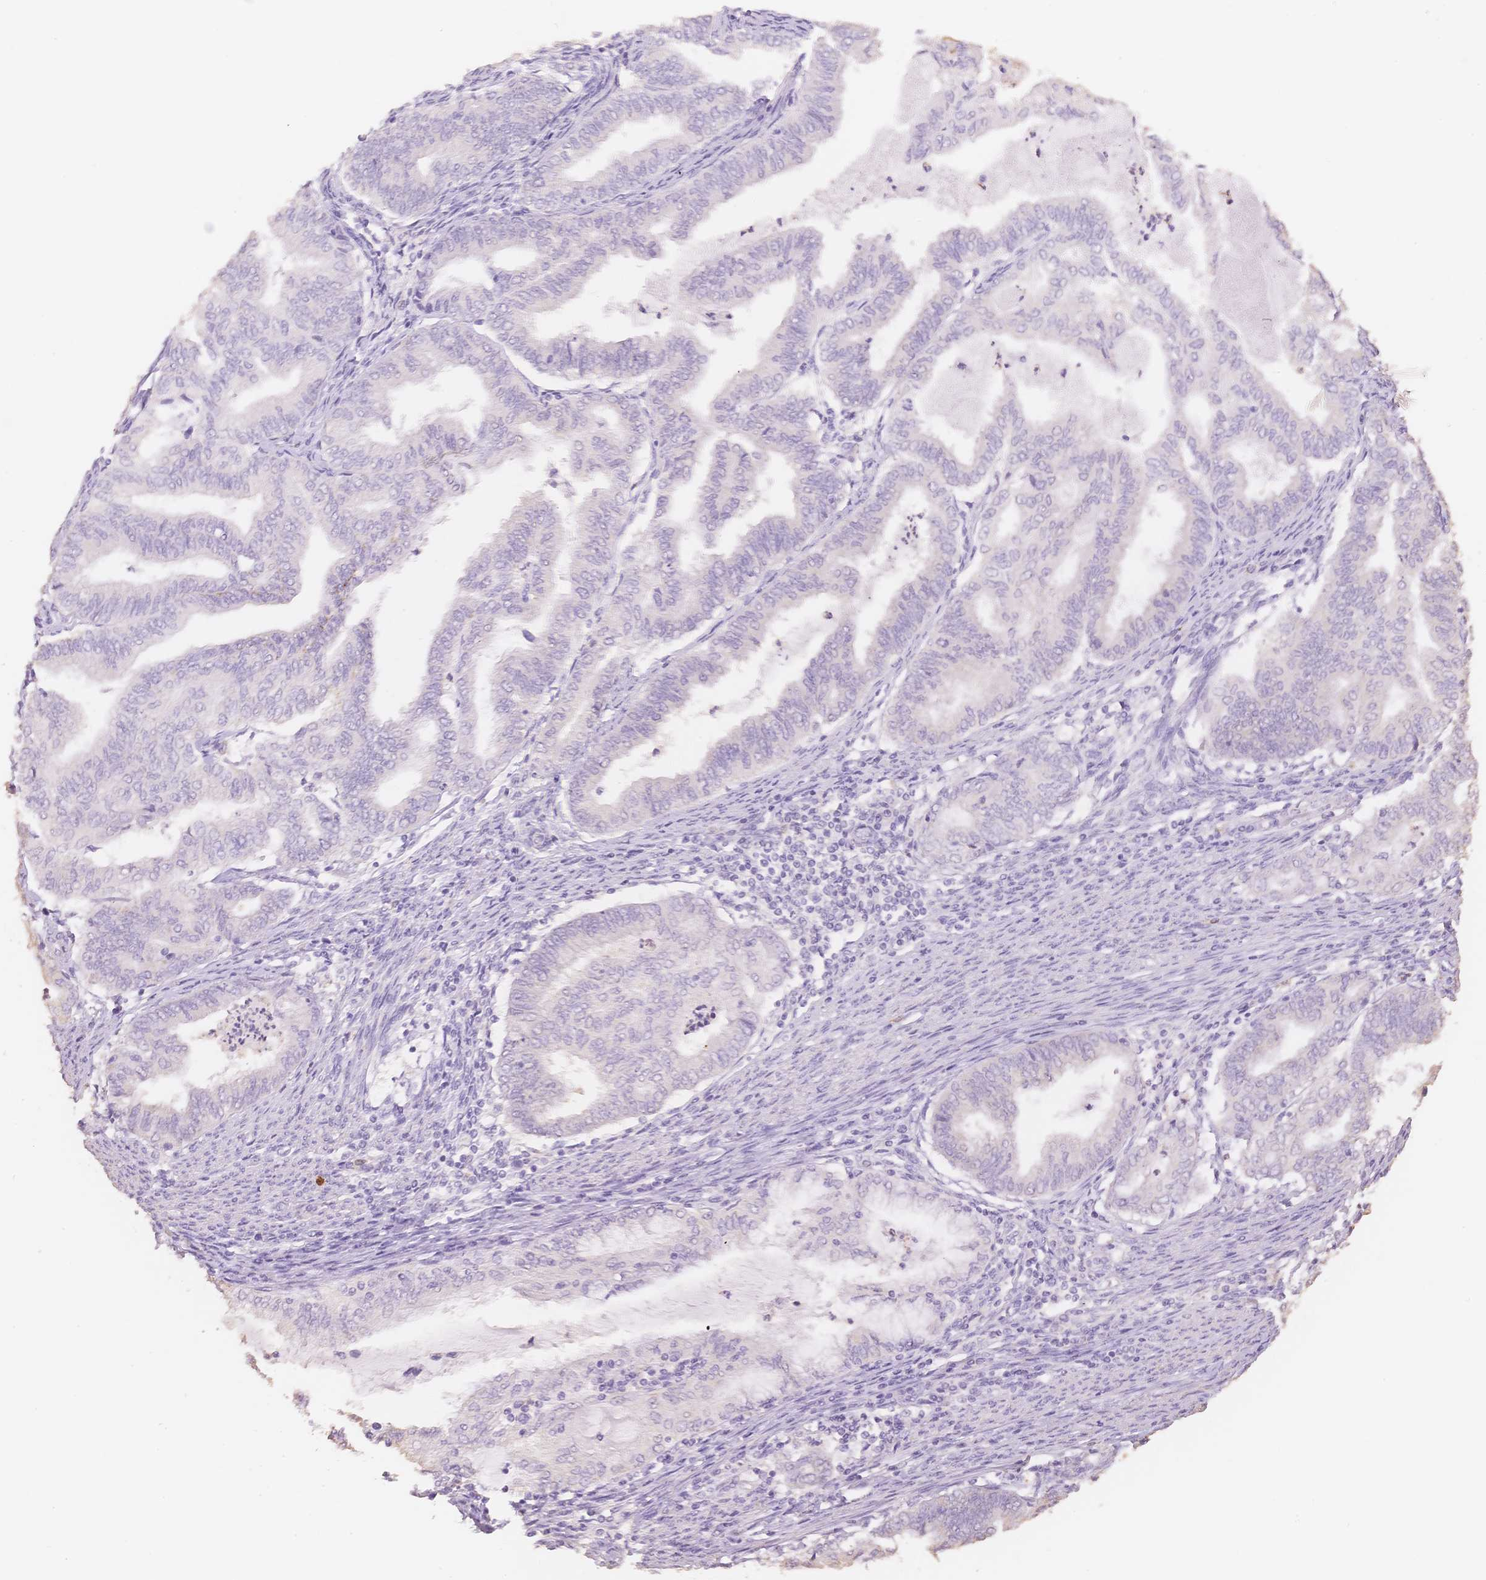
{"staining": {"intensity": "negative", "quantity": "none", "location": "none"}, "tissue": "endometrial cancer", "cell_type": "Tumor cells", "image_type": "cancer", "snomed": [{"axis": "morphology", "description": "Adenocarcinoma, NOS"}, {"axis": "topography", "description": "Endometrium"}], "caption": "Immunohistochemical staining of endometrial cancer shows no significant expression in tumor cells.", "gene": "MBOAT7", "patient": {"sex": "female", "age": 79}}